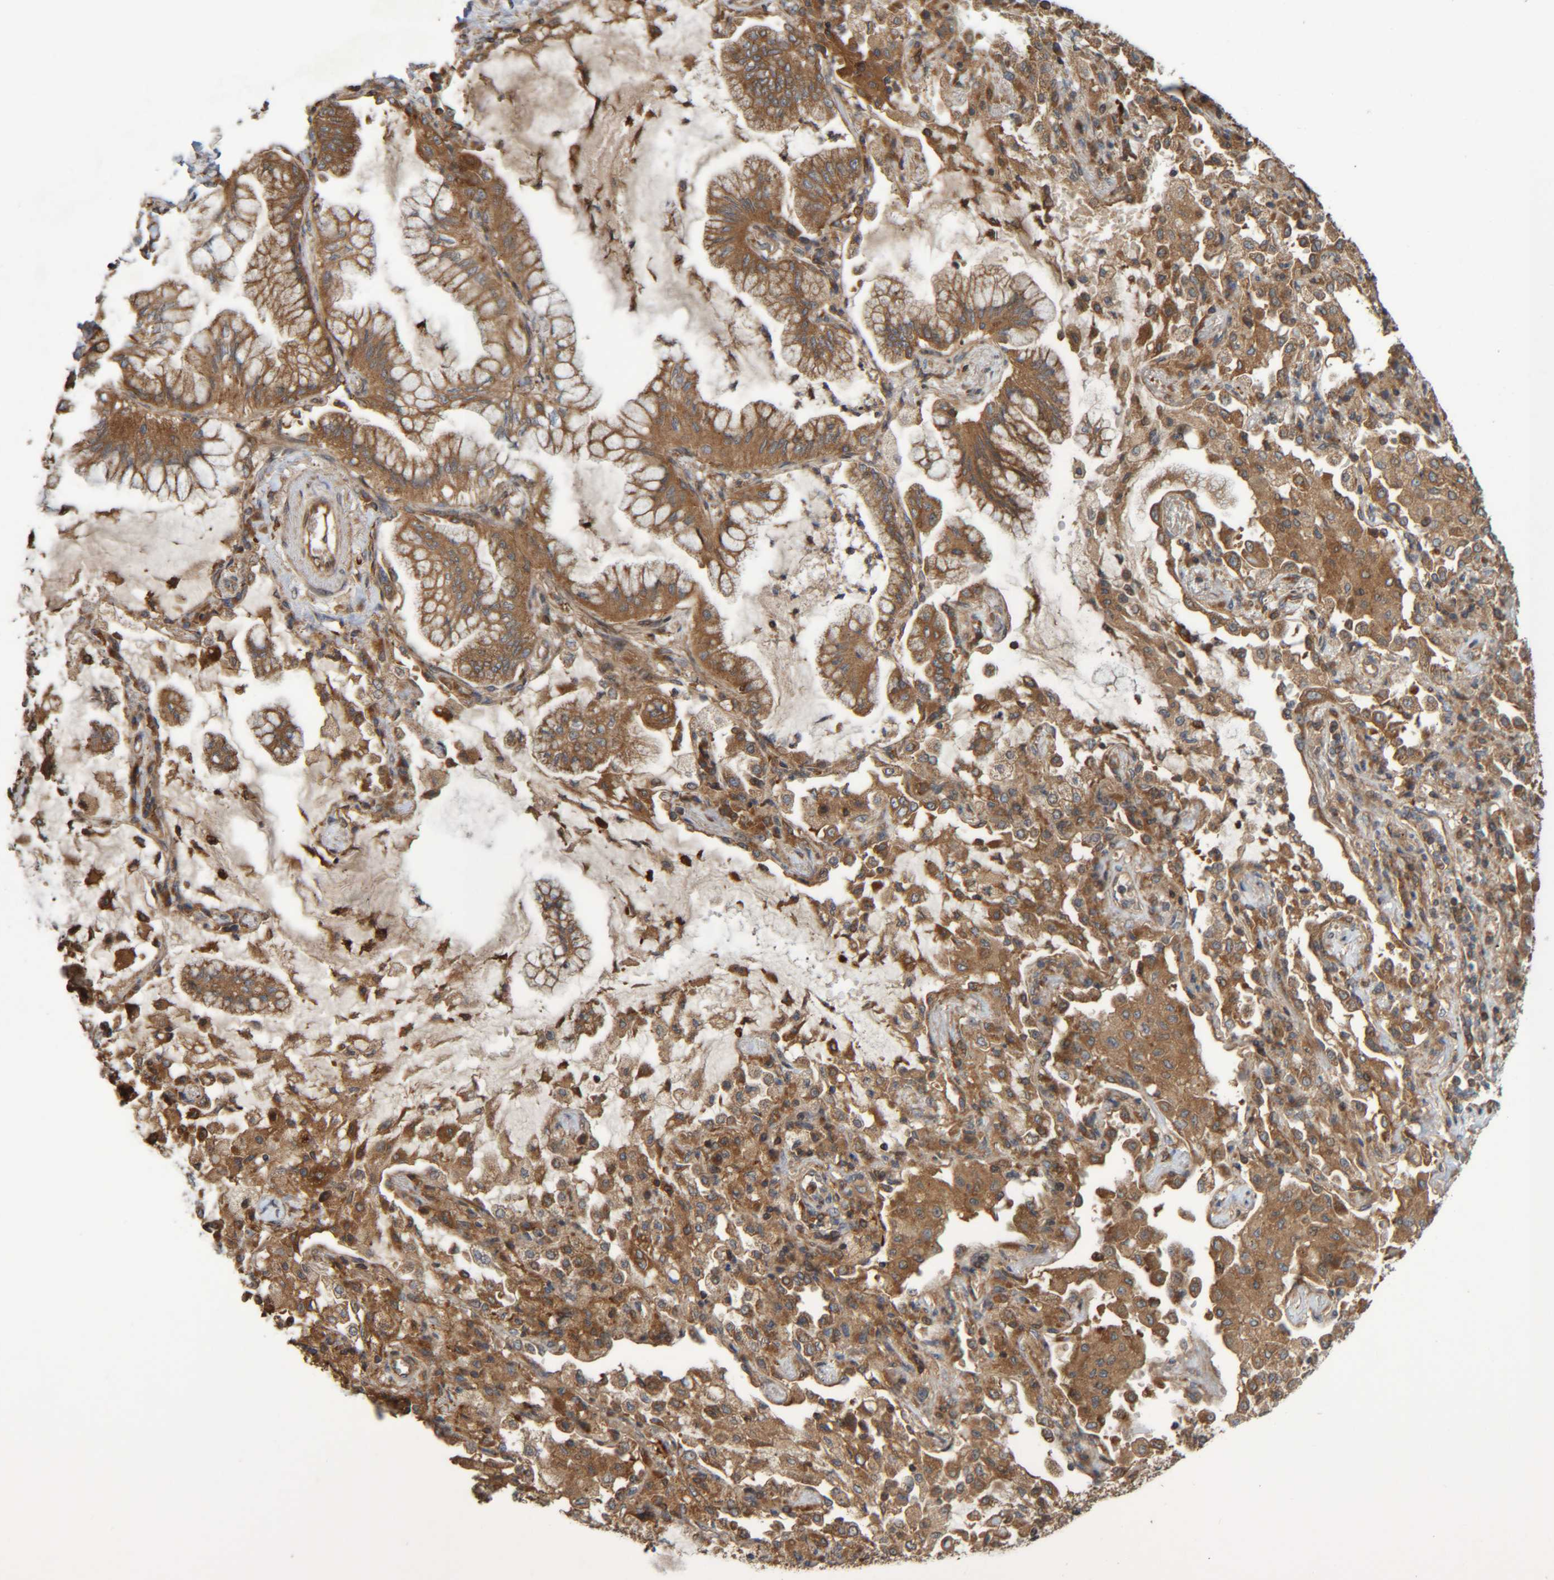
{"staining": {"intensity": "moderate", "quantity": ">75%", "location": "cytoplasmic/membranous"}, "tissue": "lung cancer", "cell_type": "Tumor cells", "image_type": "cancer", "snomed": [{"axis": "morphology", "description": "Adenocarcinoma, NOS"}, {"axis": "topography", "description": "Lung"}], "caption": "A micrograph of lung cancer (adenocarcinoma) stained for a protein reveals moderate cytoplasmic/membranous brown staining in tumor cells.", "gene": "CCDC57", "patient": {"sex": "female", "age": 70}}